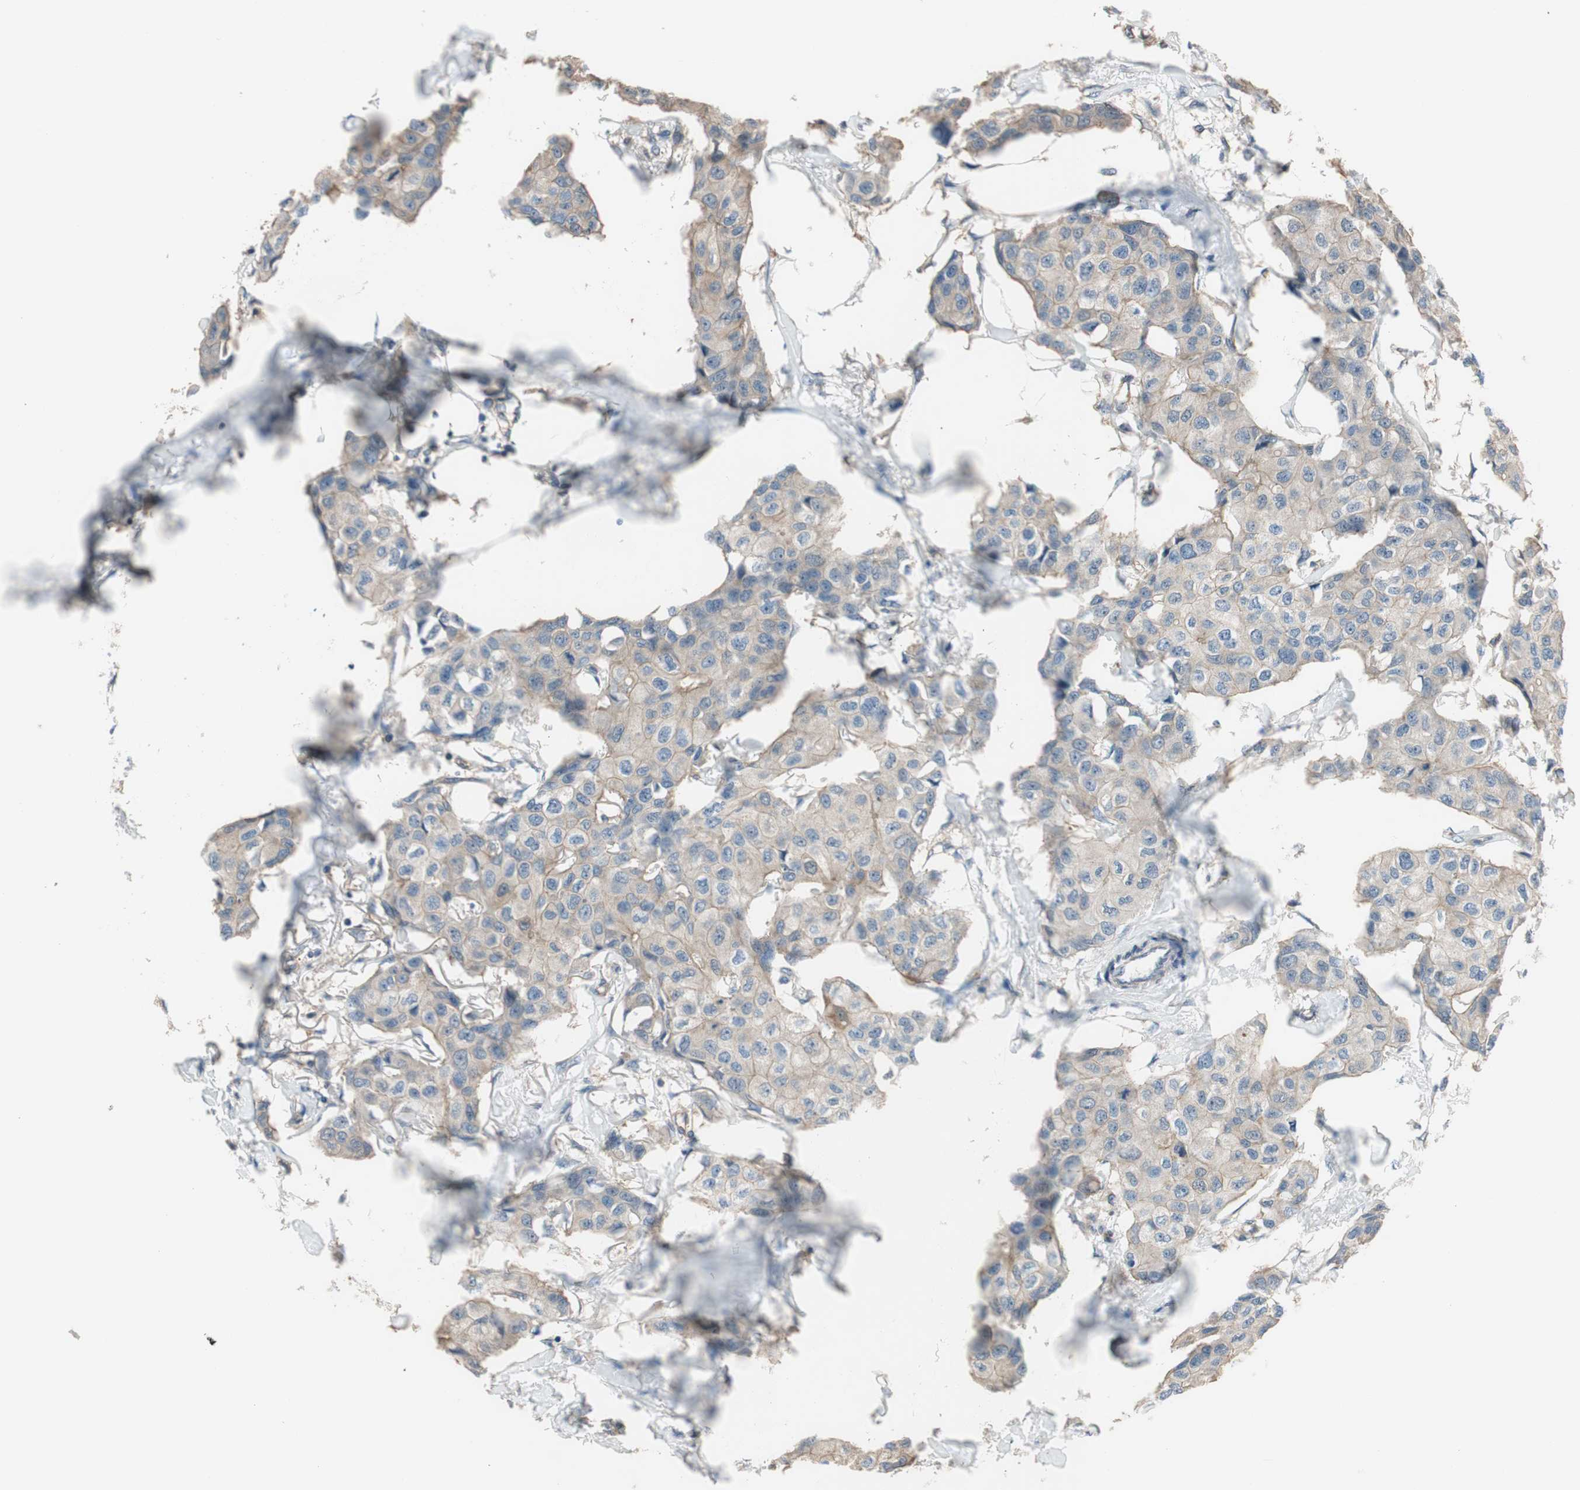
{"staining": {"intensity": "weak", "quantity": ">75%", "location": "cytoplasmic/membranous"}, "tissue": "breast cancer", "cell_type": "Tumor cells", "image_type": "cancer", "snomed": [{"axis": "morphology", "description": "Duct carcinoma"}, {"axis": "topography", "description": "Breast"}], "caption": "DAB immunohistochemical staining of breast cancer (infiltrating ductal carcinoma) reveals weak cytoplasmic/membranous protein staining in about >75% of tumor cells.", "gene": "CALML3", "patient": {"sex": "female", "age": 80}}